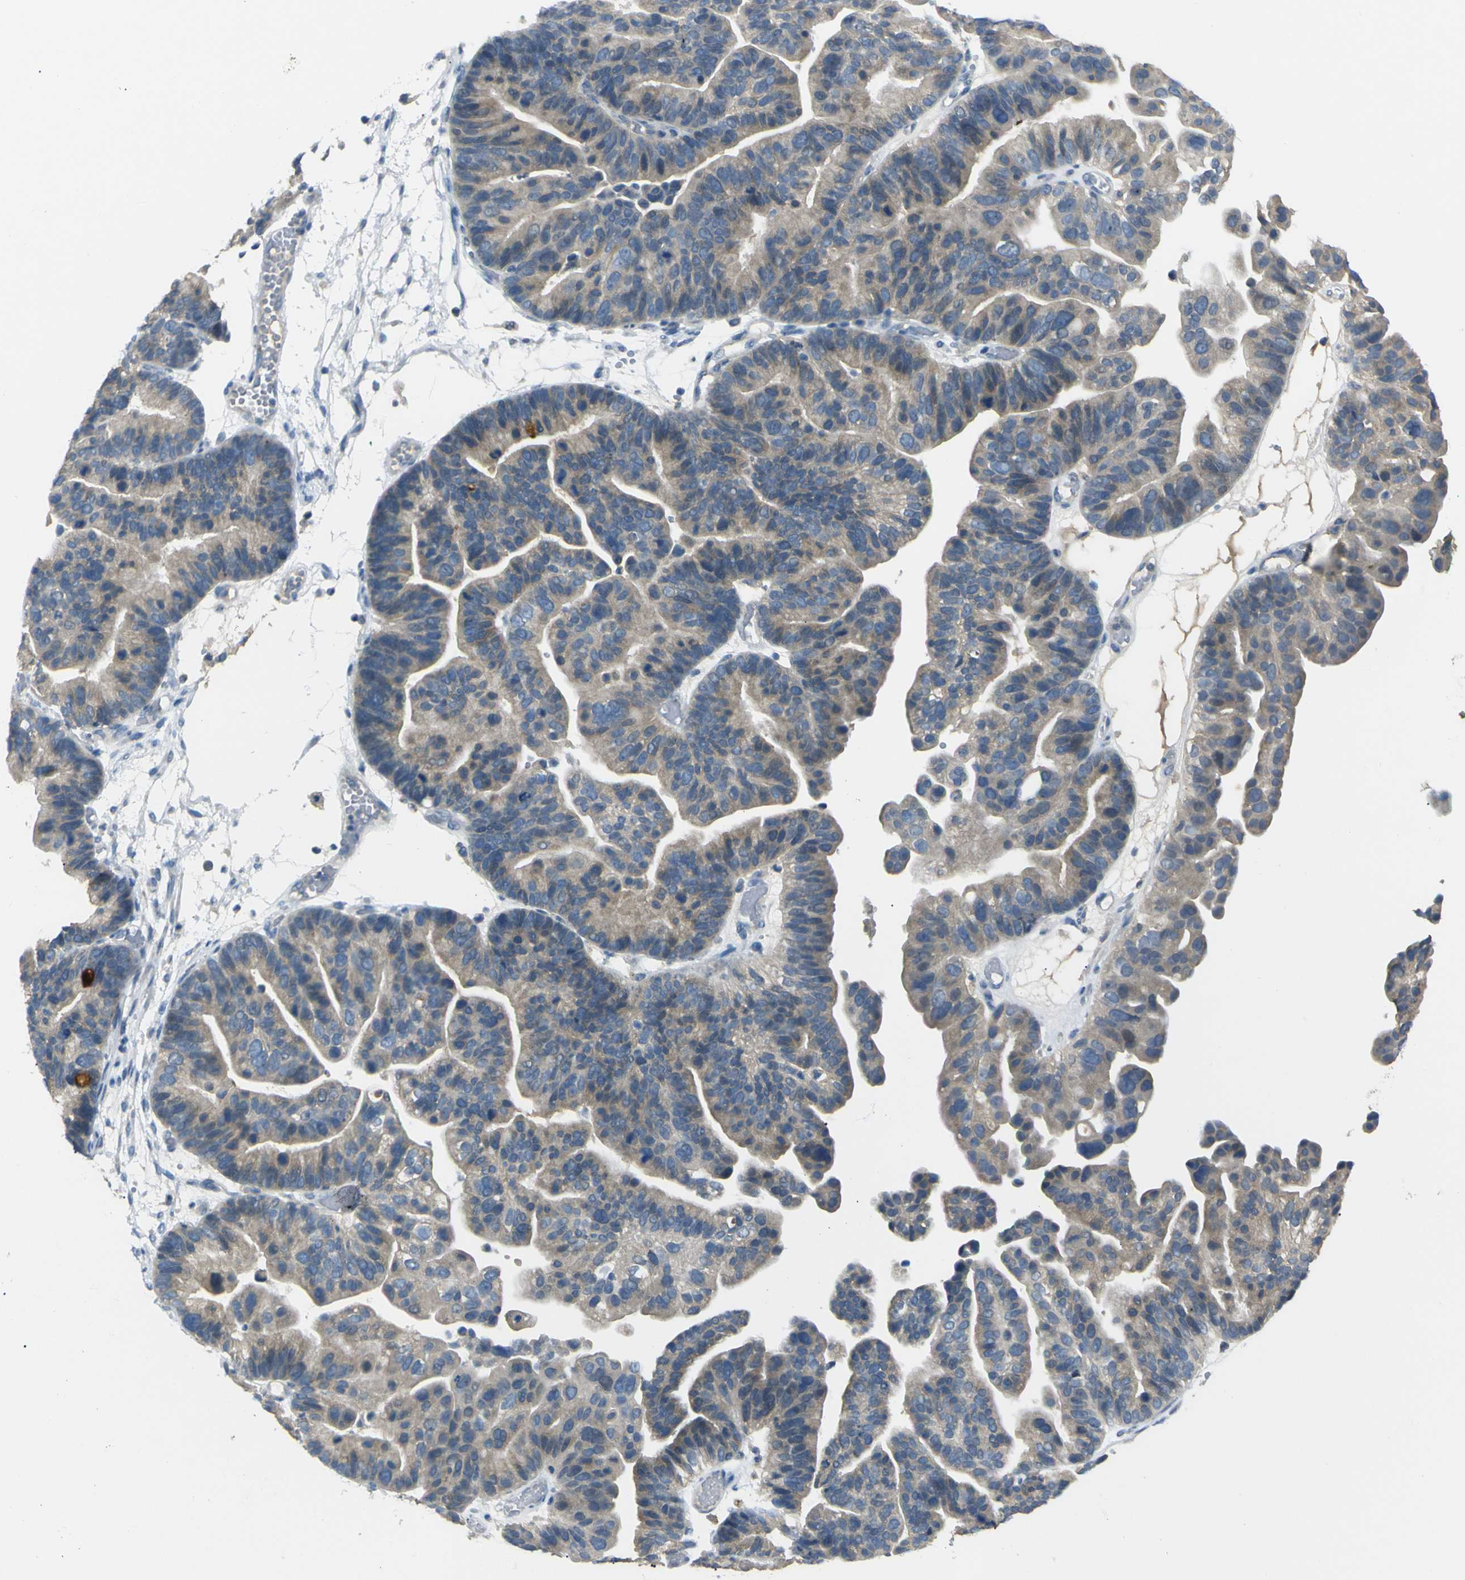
{"staining": {"intensity": "weak", "quantity": ">75%", "location": "cytoplasmic/membranous"}, "tissue": "ovarian cancer", "cell_type": "Tumor cells", "image_type": "cancer", "snomed": [{"axis": "morphology", "description": "Cystadenocarcinoma, serous, NOS"}, {"axis": "topography", "description": "Ovary"}], "caption": "A histopathology image of ovarian cancer (serous cystadenocarcinoma) stained for a protein reveals weak cytoplasmic/membranous brown staining in tumor cells. (Brightfield microscopy of DAB IHC at high magnification).", "gene": "C6orf89", "patient": {"sex": "female", "age": 56}}